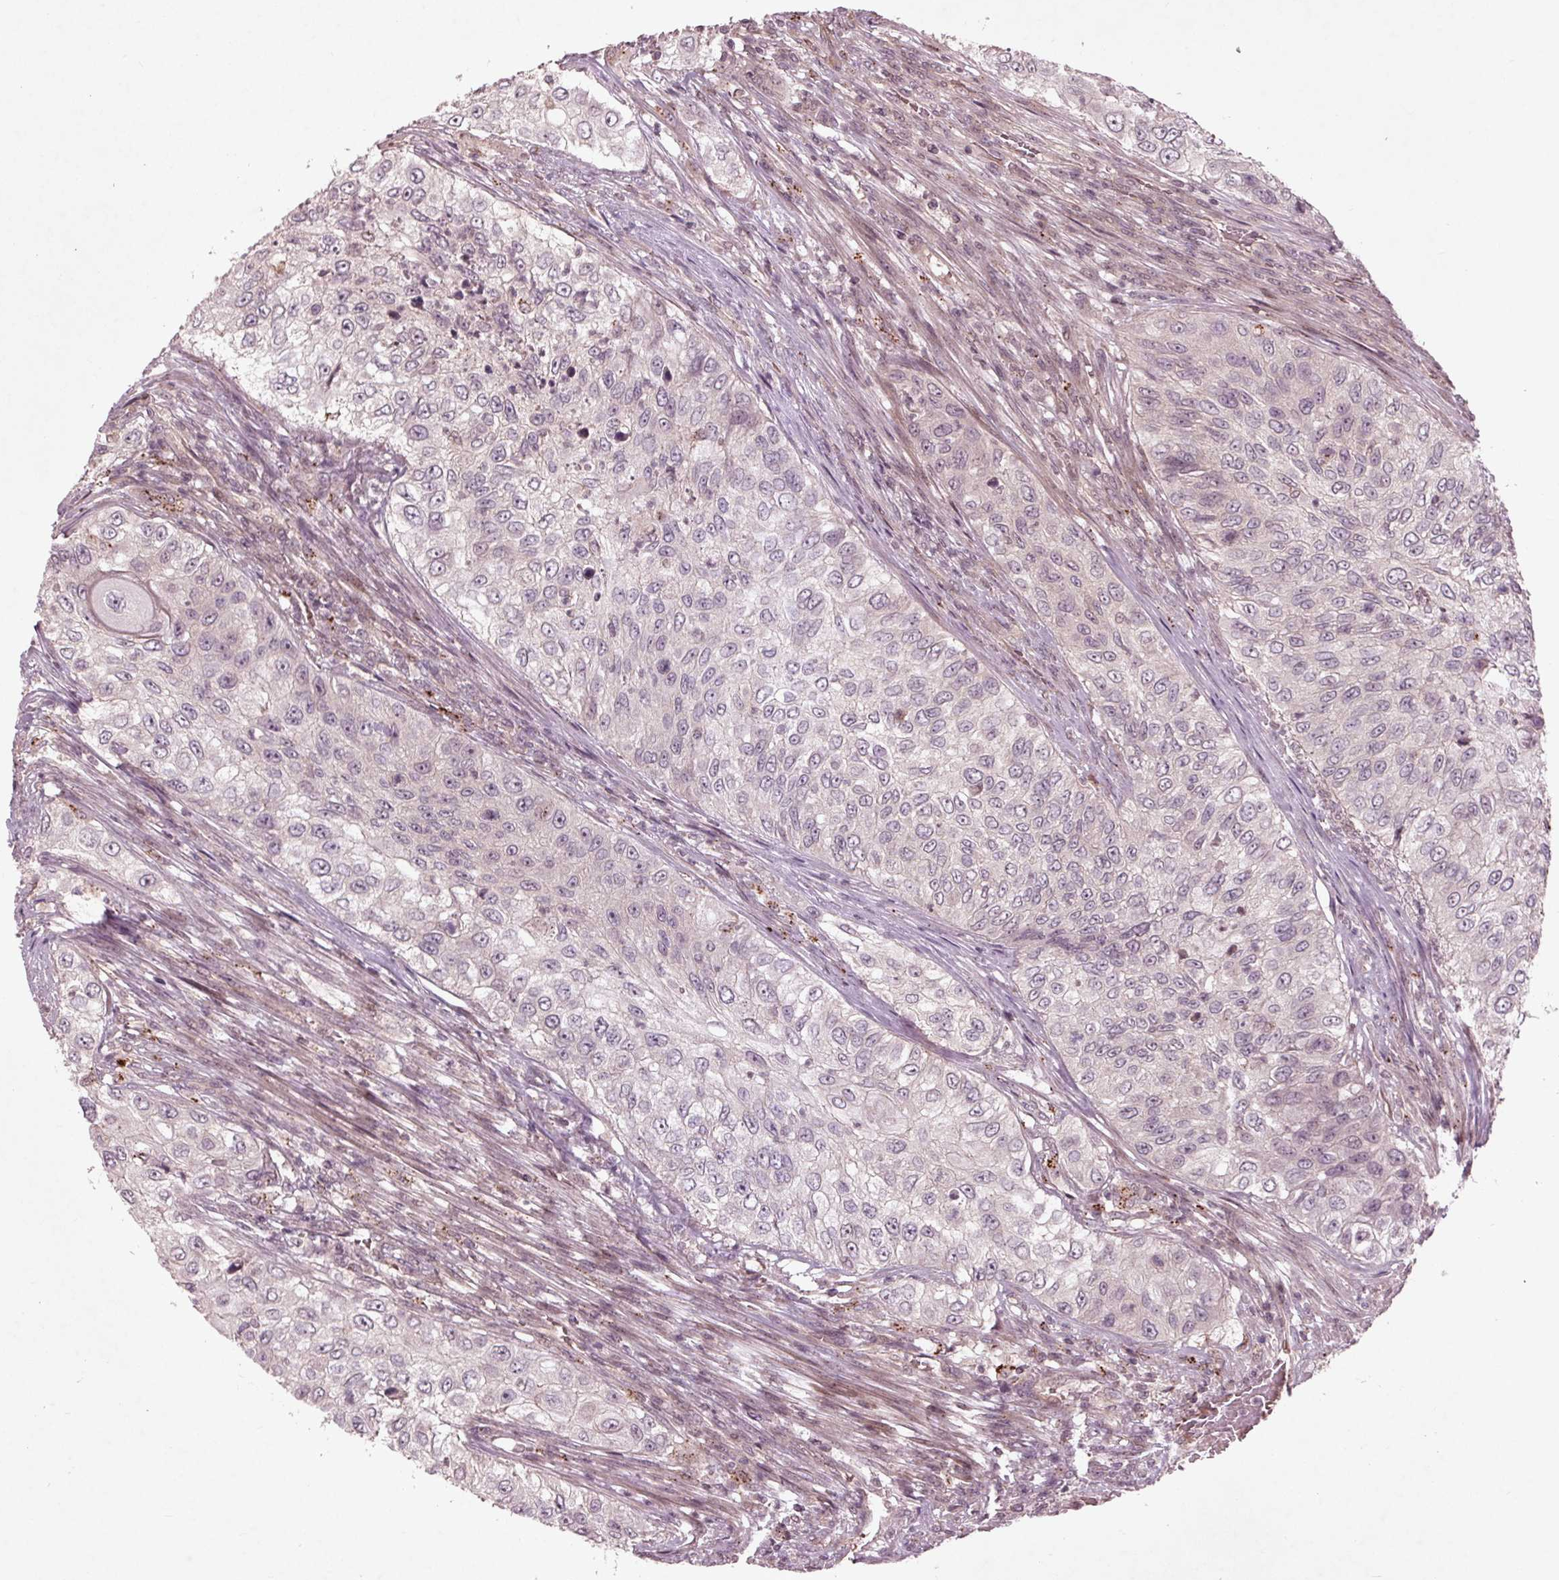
{"staining": {"intensity": "negative", "quantity": "none", "location": "none"}, "tissue": "urothelial cancer", "cell_type": "Tumor cells", "image_type": "cancer", "snomed": [{"axis": "morphology", "description": "Urothelial carcinoma, High grade"}, {"axis": "topography", "description": "Urinary bladder"}], "caption": "Immunohistochemistry (IHC) image of neoplastic tissue: high-grade urothelial carcinoma stained with DAB (3,3'-diaminobenzidine) shows no significant protein expression in tumor cells. (Stains: DAB immunohistochemistry (IHC) with hematoxylin counter stain, Microscopy: brightfield microscopy at high magnification).", "gene": "CDKL4", "patient": {"sex": "female", "age": 60}}